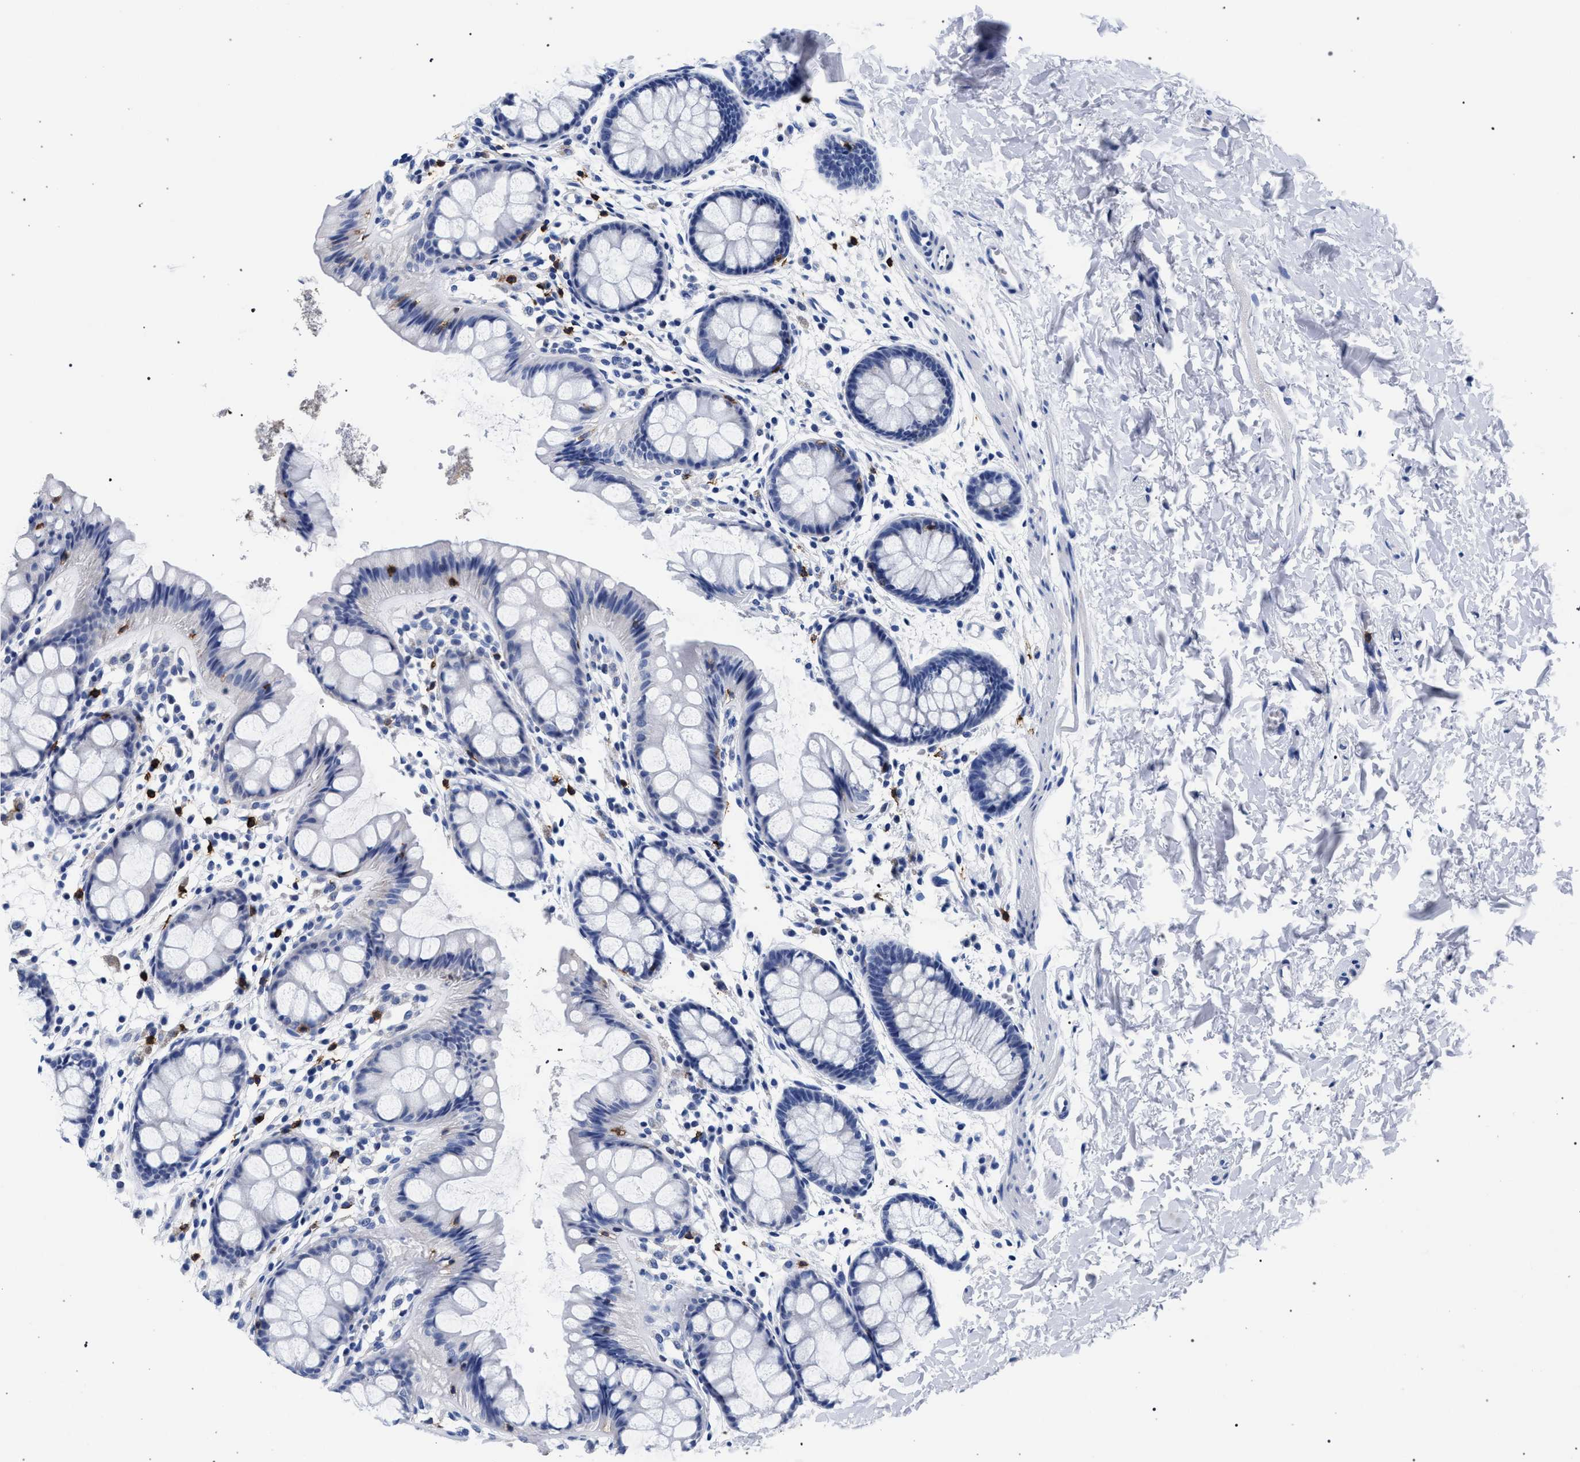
{"staining": {"intensity": "negative", "quantity": "none", "location": "none"}, "tissue": "rectum", "cell_type": "Glandular cells", "image_type": "normal", "snomed": [{"axis": "morphology", "description": "Normal tissue, NOS"}, {"axis": "topography", "description": "Rectum"}], "caption": "Immunohistochemistry (IHC) image of normal rectum: human rectum stained with DAB displays no significant protein expression in glandular cells. (DAB immunohistochemistry, high magnification).", "gene": "KLRK1", "patient": {"sex": "female", "age": 66}}